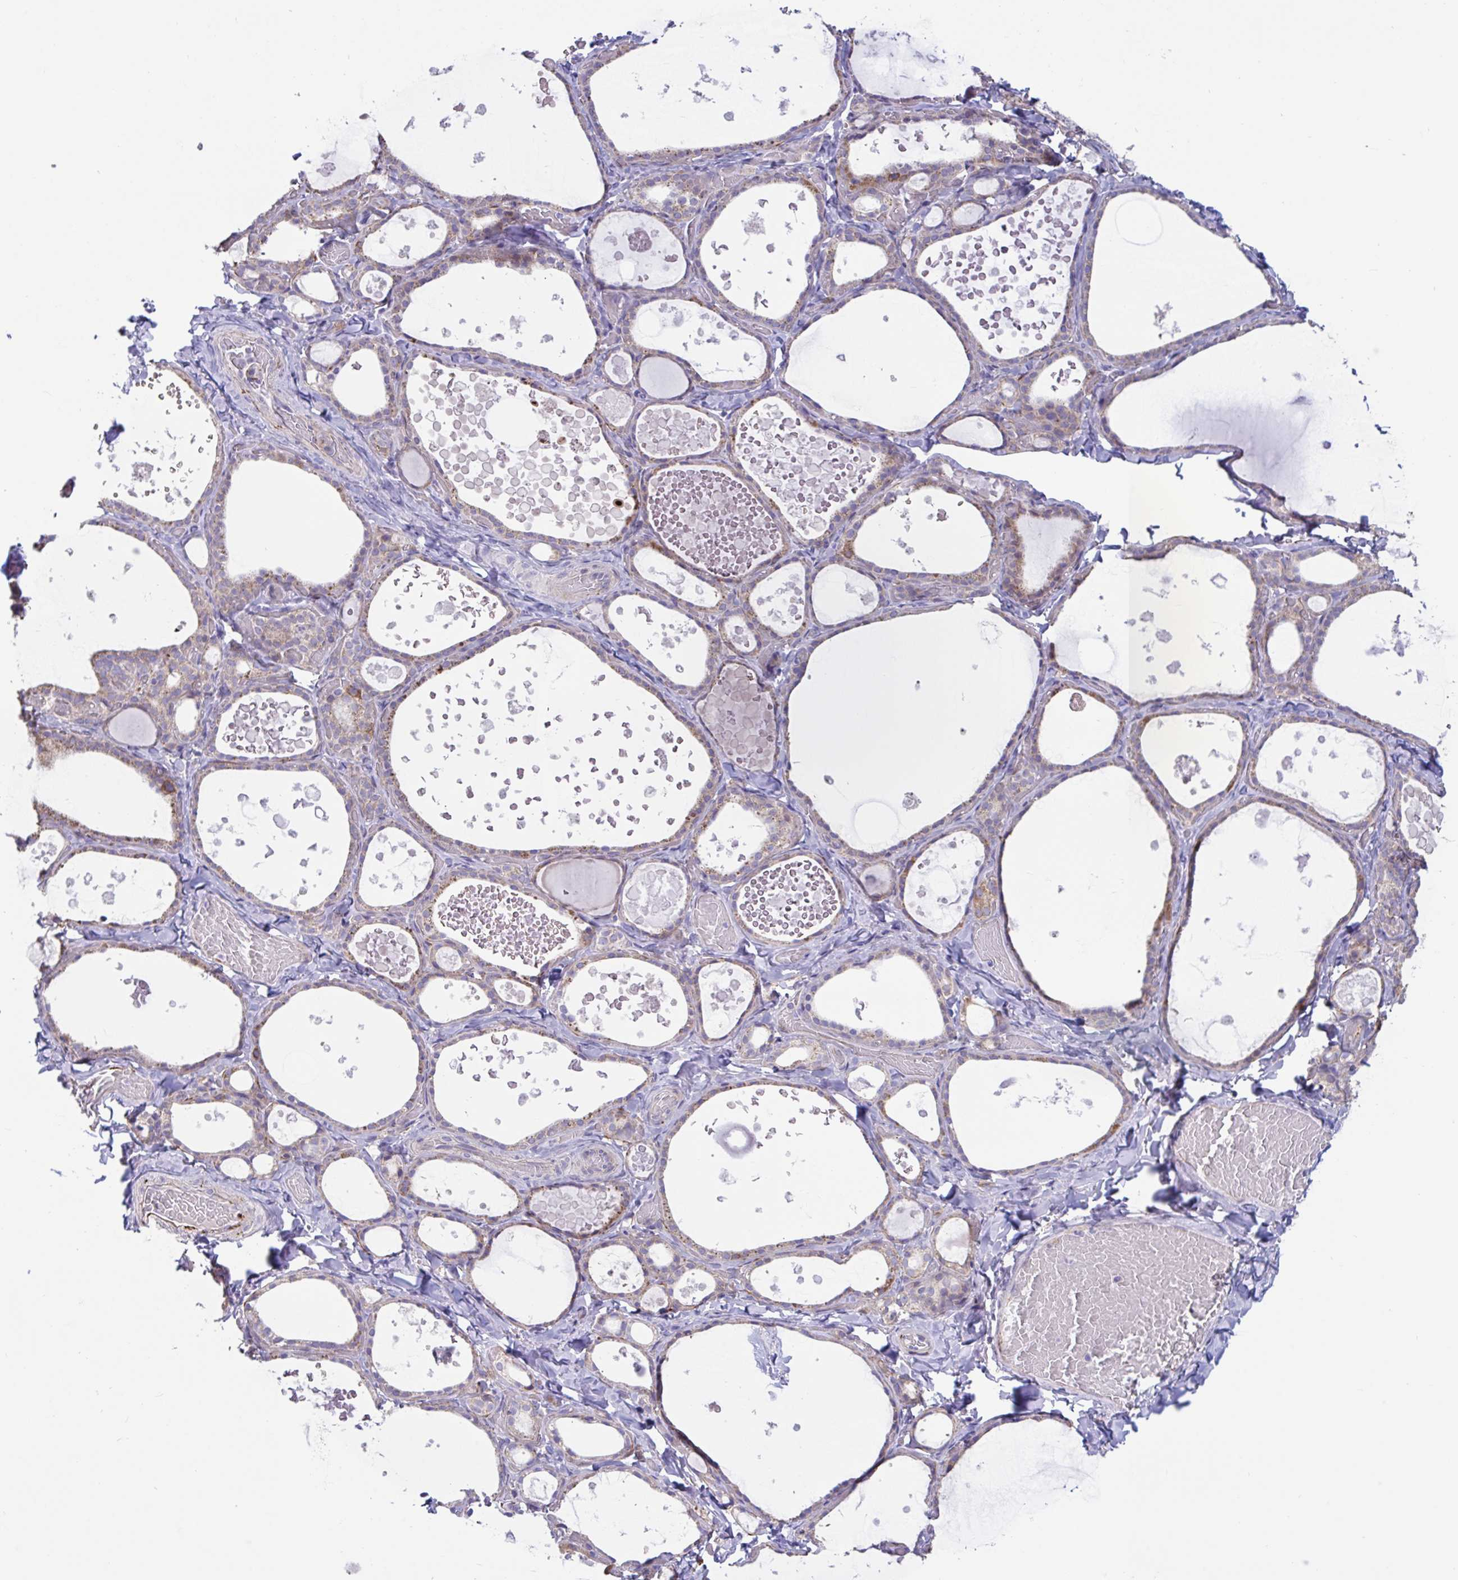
{"staining": {"intensity": "weak", "quantity": "25%-75%", "location": "cytoplasmic/membranous"}, "tissue": "thyroid gland", "cell_type": "Glandular cells", "image_type": "normal", "snomed": [{"axis": "morphology", "description": "Normal tissue, NOS"}, {"axis": "topography", "description": "Thyroid gland"}], "caption": "Protein analysis of normal thyroid gland displays weak cytoplasmic/membranous expression in approximately 25%-75% of glandular cells.", "gene": "IL37", "patient": {"sex": "female", "age": 56}}